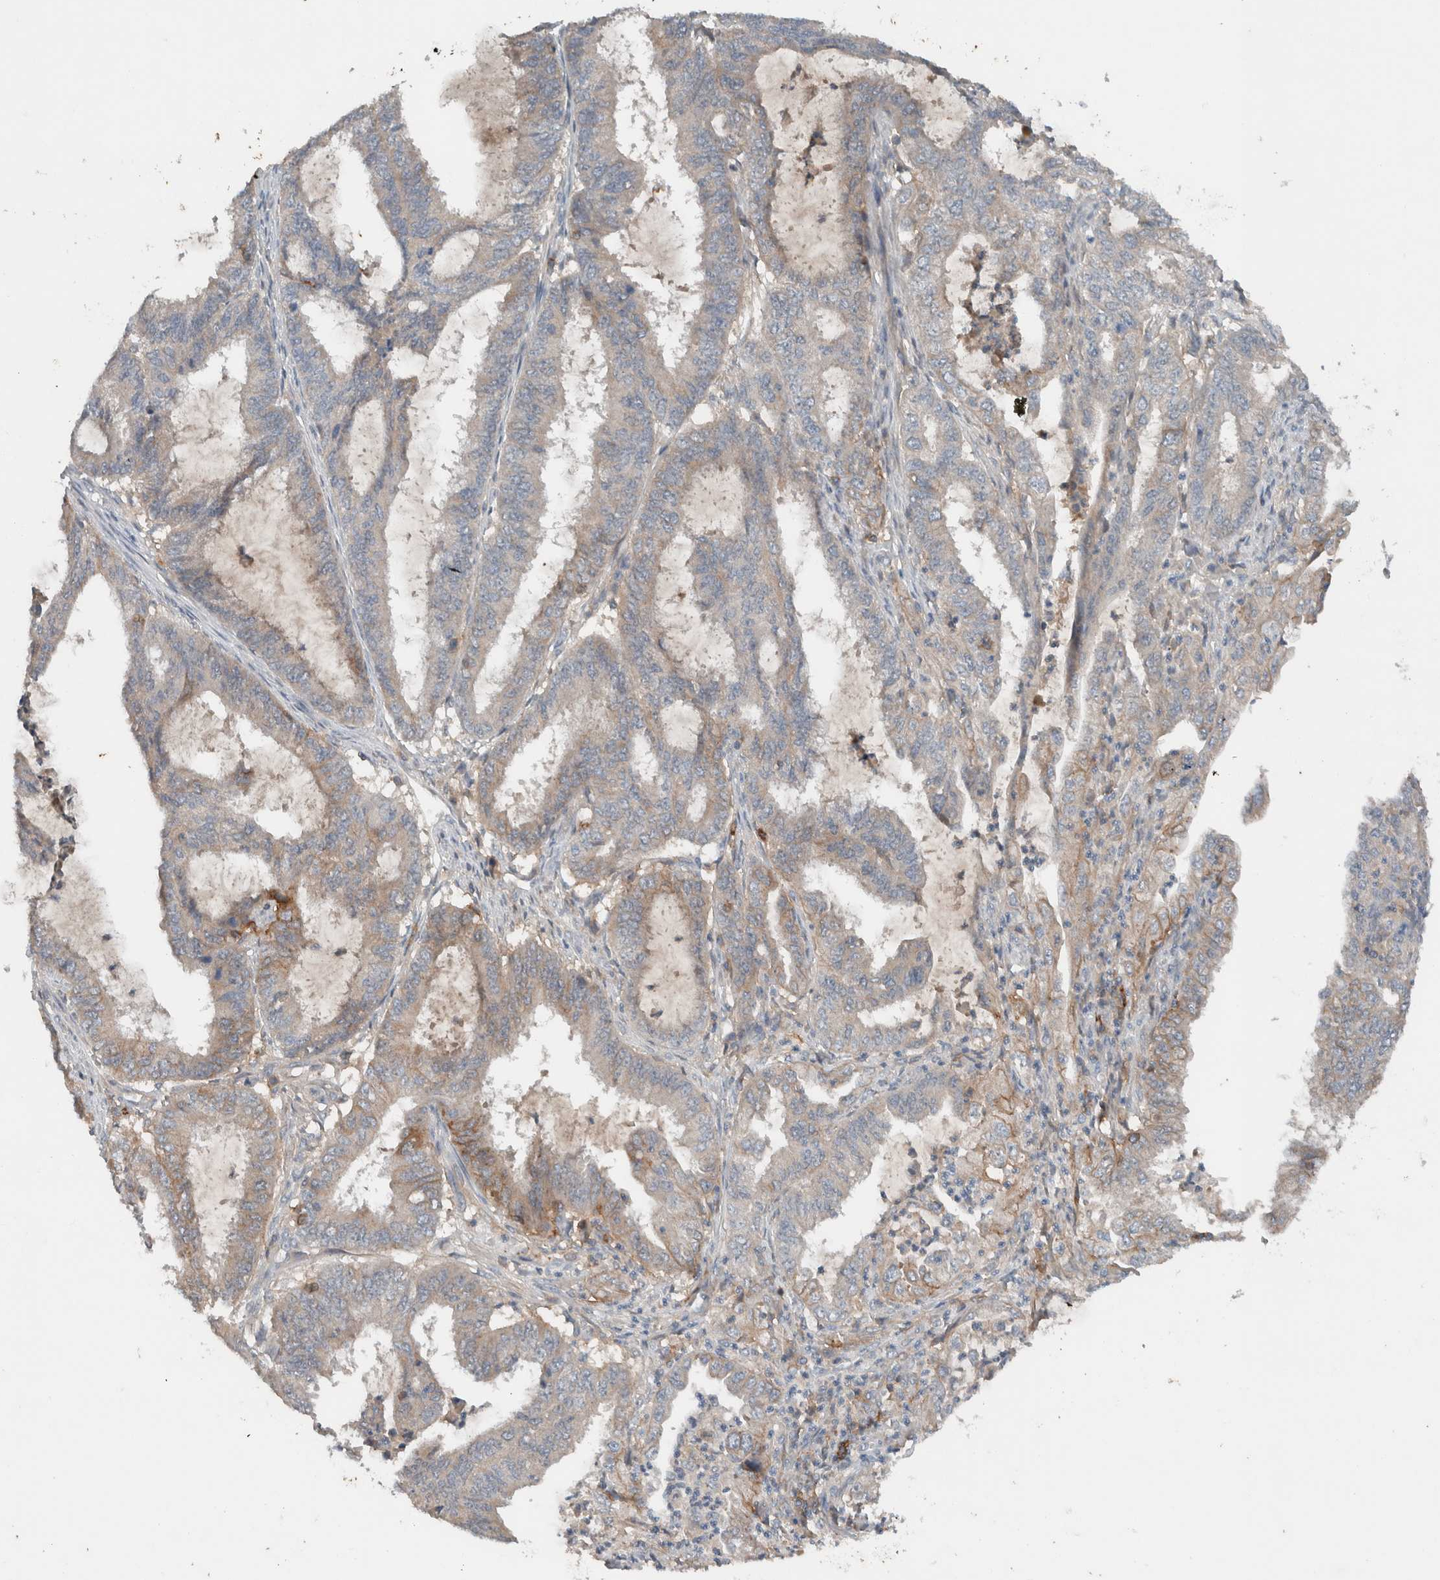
{"staining": {"intensity": "moderate", "quantity": "<25%", "location": "cytoplasmic/membranous"}, "tissue": "endometrial cancer", "cell_type": "Tumor cells", "image_type": "cancer", "snomed": [{"axis": "morphology", "description": "Adenocarcinoma, NOS"}, {"axis": "topography", "description": "Endometrium"}], "caption": "The photomicrograph exhibits a brown stain indicating the presence of a protein in the cytoplasmic/membranous of tumor cells in endometrial cancer.", "gene": "UGCG", "patient": {"sex": "female", "age": 51}}